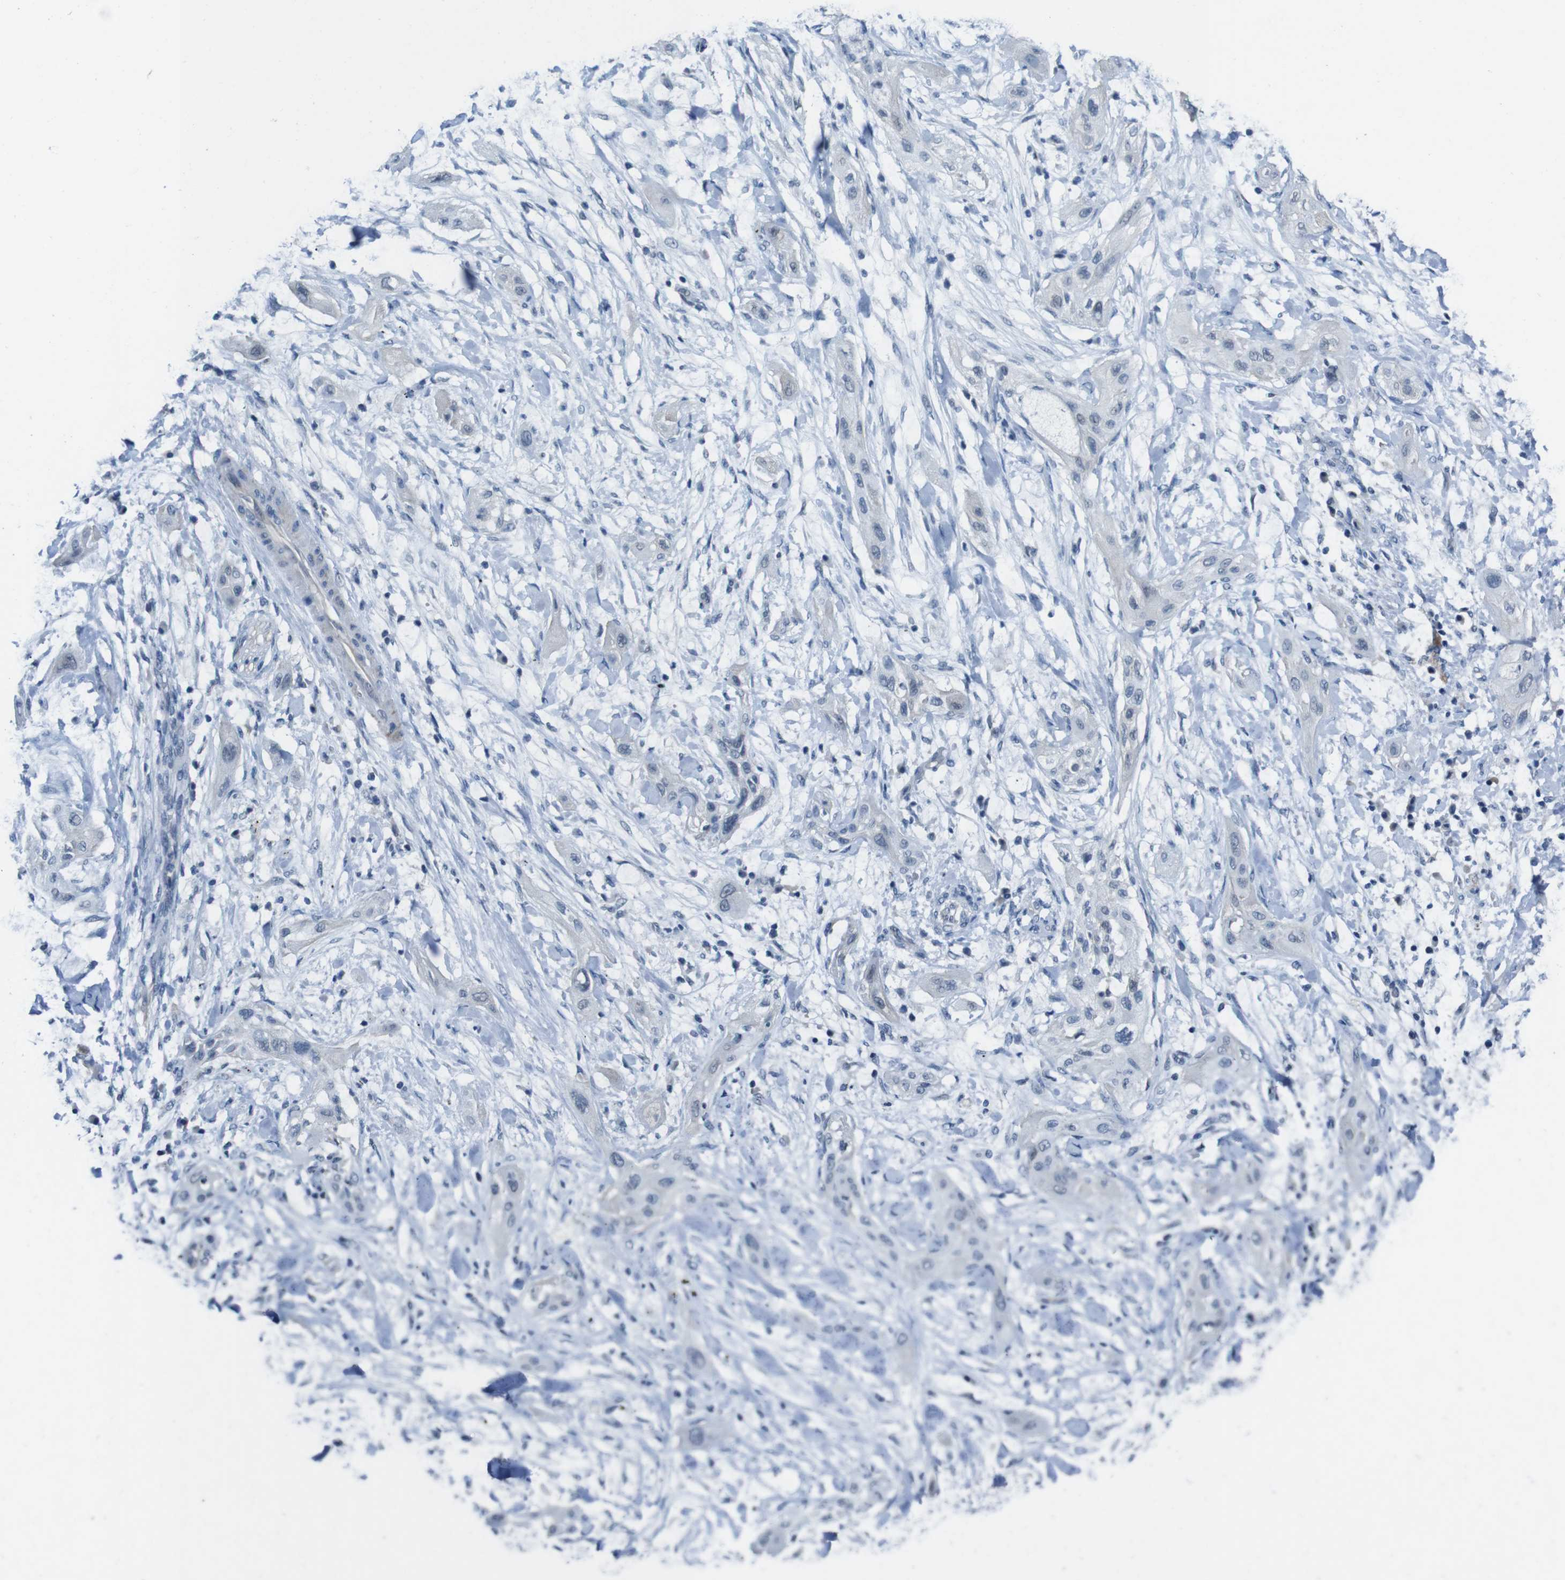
{"staining": {"intensity": "negative", "quantity": "none", "location": "none"}, "tissue": "lung cancer", "cell_type": "Tumor cells", "image_type": "cancer", "snomed": [{"axis": "morphology", "description": "Squamous cell carcinoma, NOS"}, {"axis": "topography", "description": "Lung"}], "caption": "DAB immunohistochemical staining of lung cancer (squamous cell carcinoma) reveals no significant expression in tumor cells.", "gene": "CDHR2", "patient": {"sex": "female", "age": 47}}